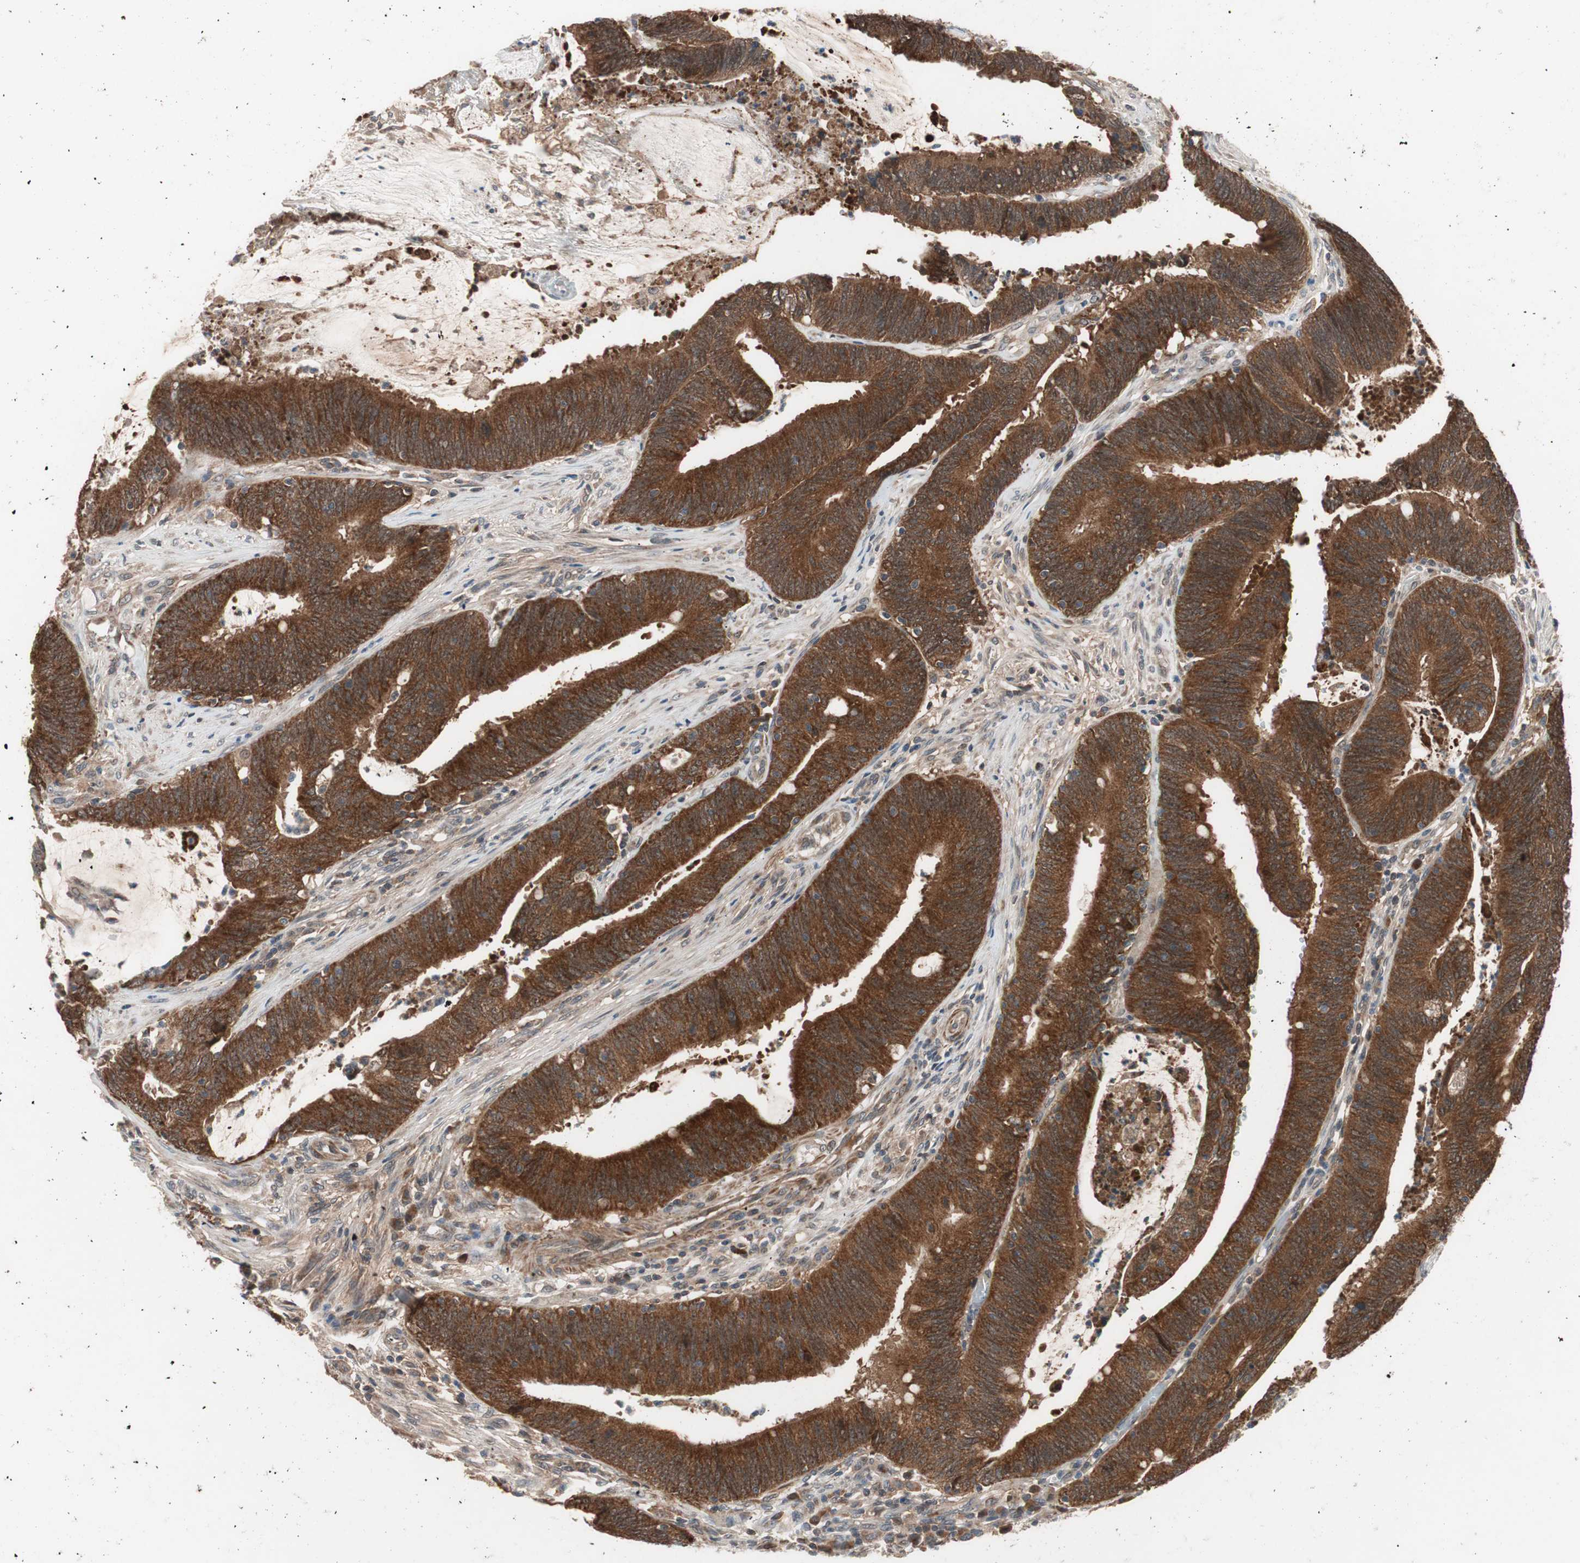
{"staining": {"intensity": "strong", "quantity": ">75%", "location": "cytoplasmic/membranous"}, "tissue": "colorectal cancer", "cell_type": "Tumor cells", "image_type": "cancer", "snomed": [{"axis": "morphology", "description": "Adenocarcinoma, NOS"}, {"axis": "topography", "description": "Rectum"}], "caption": "Colorectal cancer stained for a protein (brown) exhibits strong cytoplasmic/membranous positive staining in about >75% of tumor cells.", "gene": "HMBS", "patient": {"sex": "female", "age": 66}}